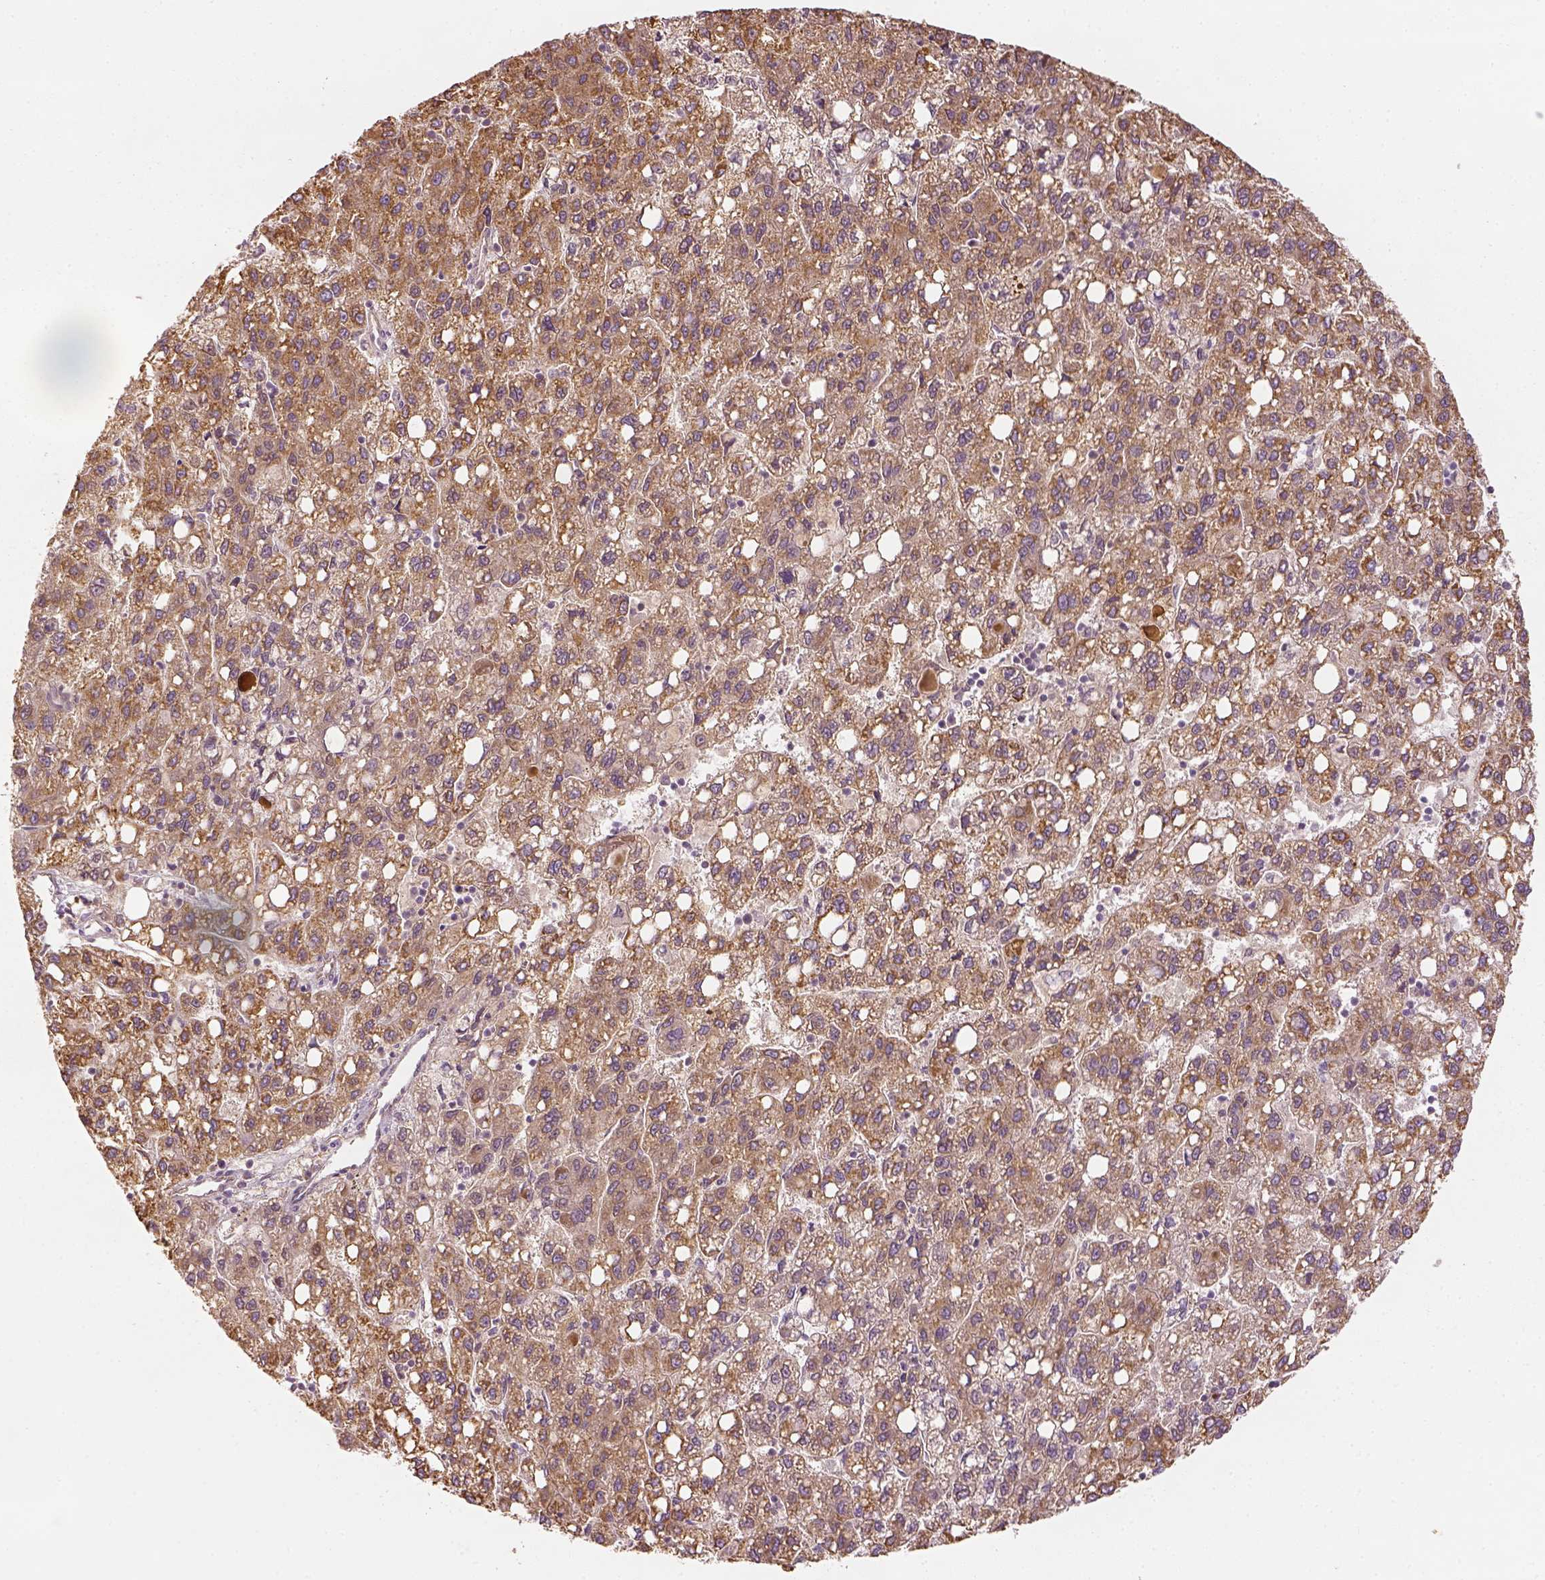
{"staining": {"intensity": "moderate", "quantity": ">75%", "location": "cytoplasmic/membranous"}, "tissue": "liver cancer", "cell_type": "Tumor cells", "image_type": "cancer", "snomed": [{"axis": "morphology", "description": "Carcinoma, Hepatocellular, NOS"}, {"axis": "topography", "description": "Liver"}], "caption": "Protein expression analysis of human hepatocellular carcinoma (liver) reveals moderate cytoplasmic/membranous staining in about >75% of tumor cells.", "gene": "PAIP1", "patient": {"sex": "female", "age": 82}}